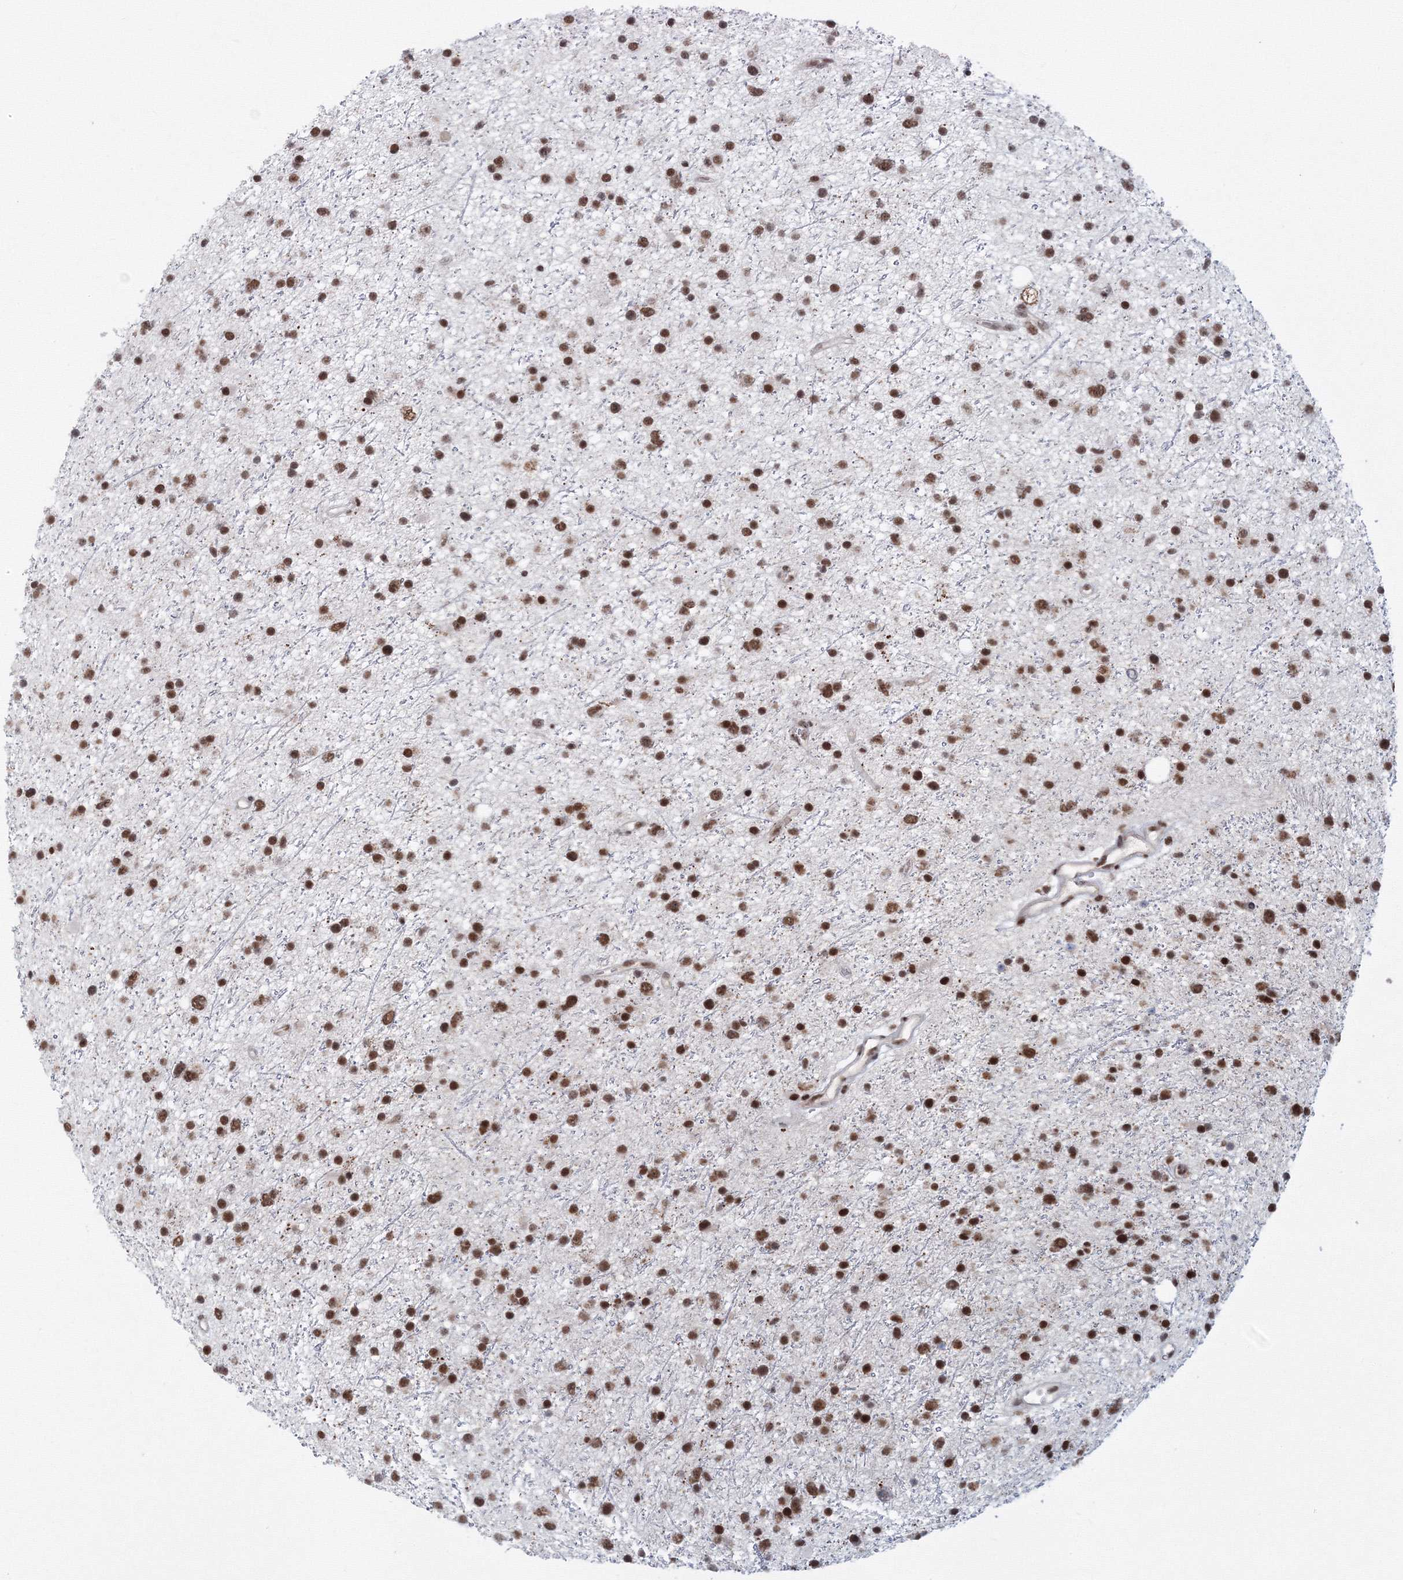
{"staining": {"intensity": "strong", "quantity": ">75%", "location": "nuclear"}, "tissue": "glioma", "cell_type": "Tumor cells", "image_type": "cancer", "snomed": [{"axis": "morphology", "description": "Glioma, malignant, Low grade"}, {"axis": "topography", "description": "Cerebral cortex"}], "caption": "A brown stain highlights strong nuclear expression of a protein in glioma tumor cells. Immunohistochemistry (ihc) stains the protein of interest in brown and the nuclei are stained blue.", "gene": "SF3B6", "patient": {"sex": "female", "age": 39}}